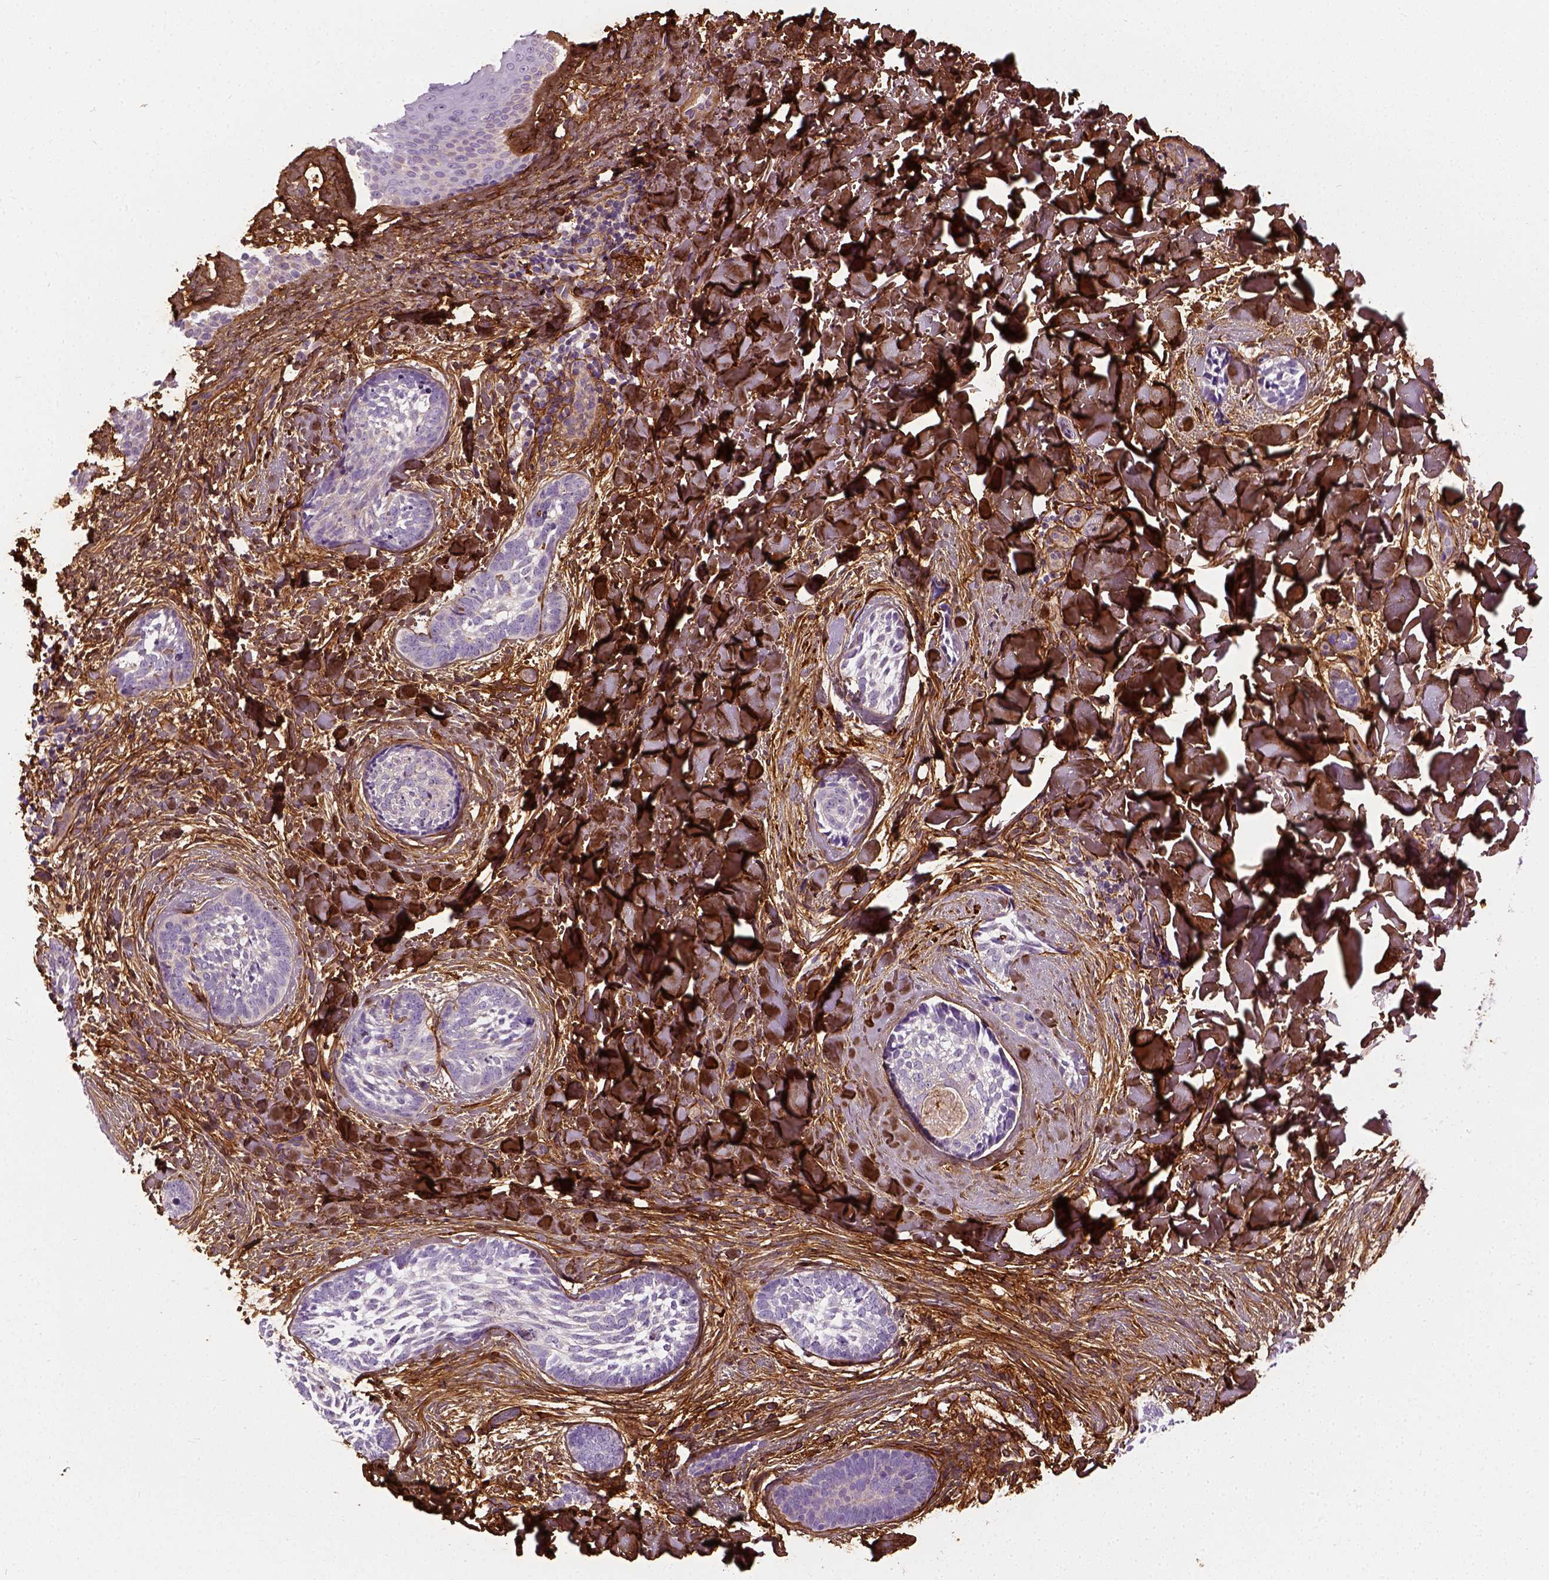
{"staining": {"intensity": "negative", "quantity": "none", "location": "none"}, "tissue": "skin cancer", "cell_type": "Tumor cells", "image_type": "cancer", "snomed": [{"axis": "morphology", "description": "Basal cell carcinoma"}, {"axis": "topography", "description": "Skin"}], "caption": "A high-resolution histopathology image shows IHC staining of skin cancer (basal cell carcinoma), which shows no significant positivity in tumor cells. (DAB immunohistochemistry visualized using brightfield microscopy, high magnification).", "gene": "COL6A2", "patient": {"sex": "female", "age": 68}}